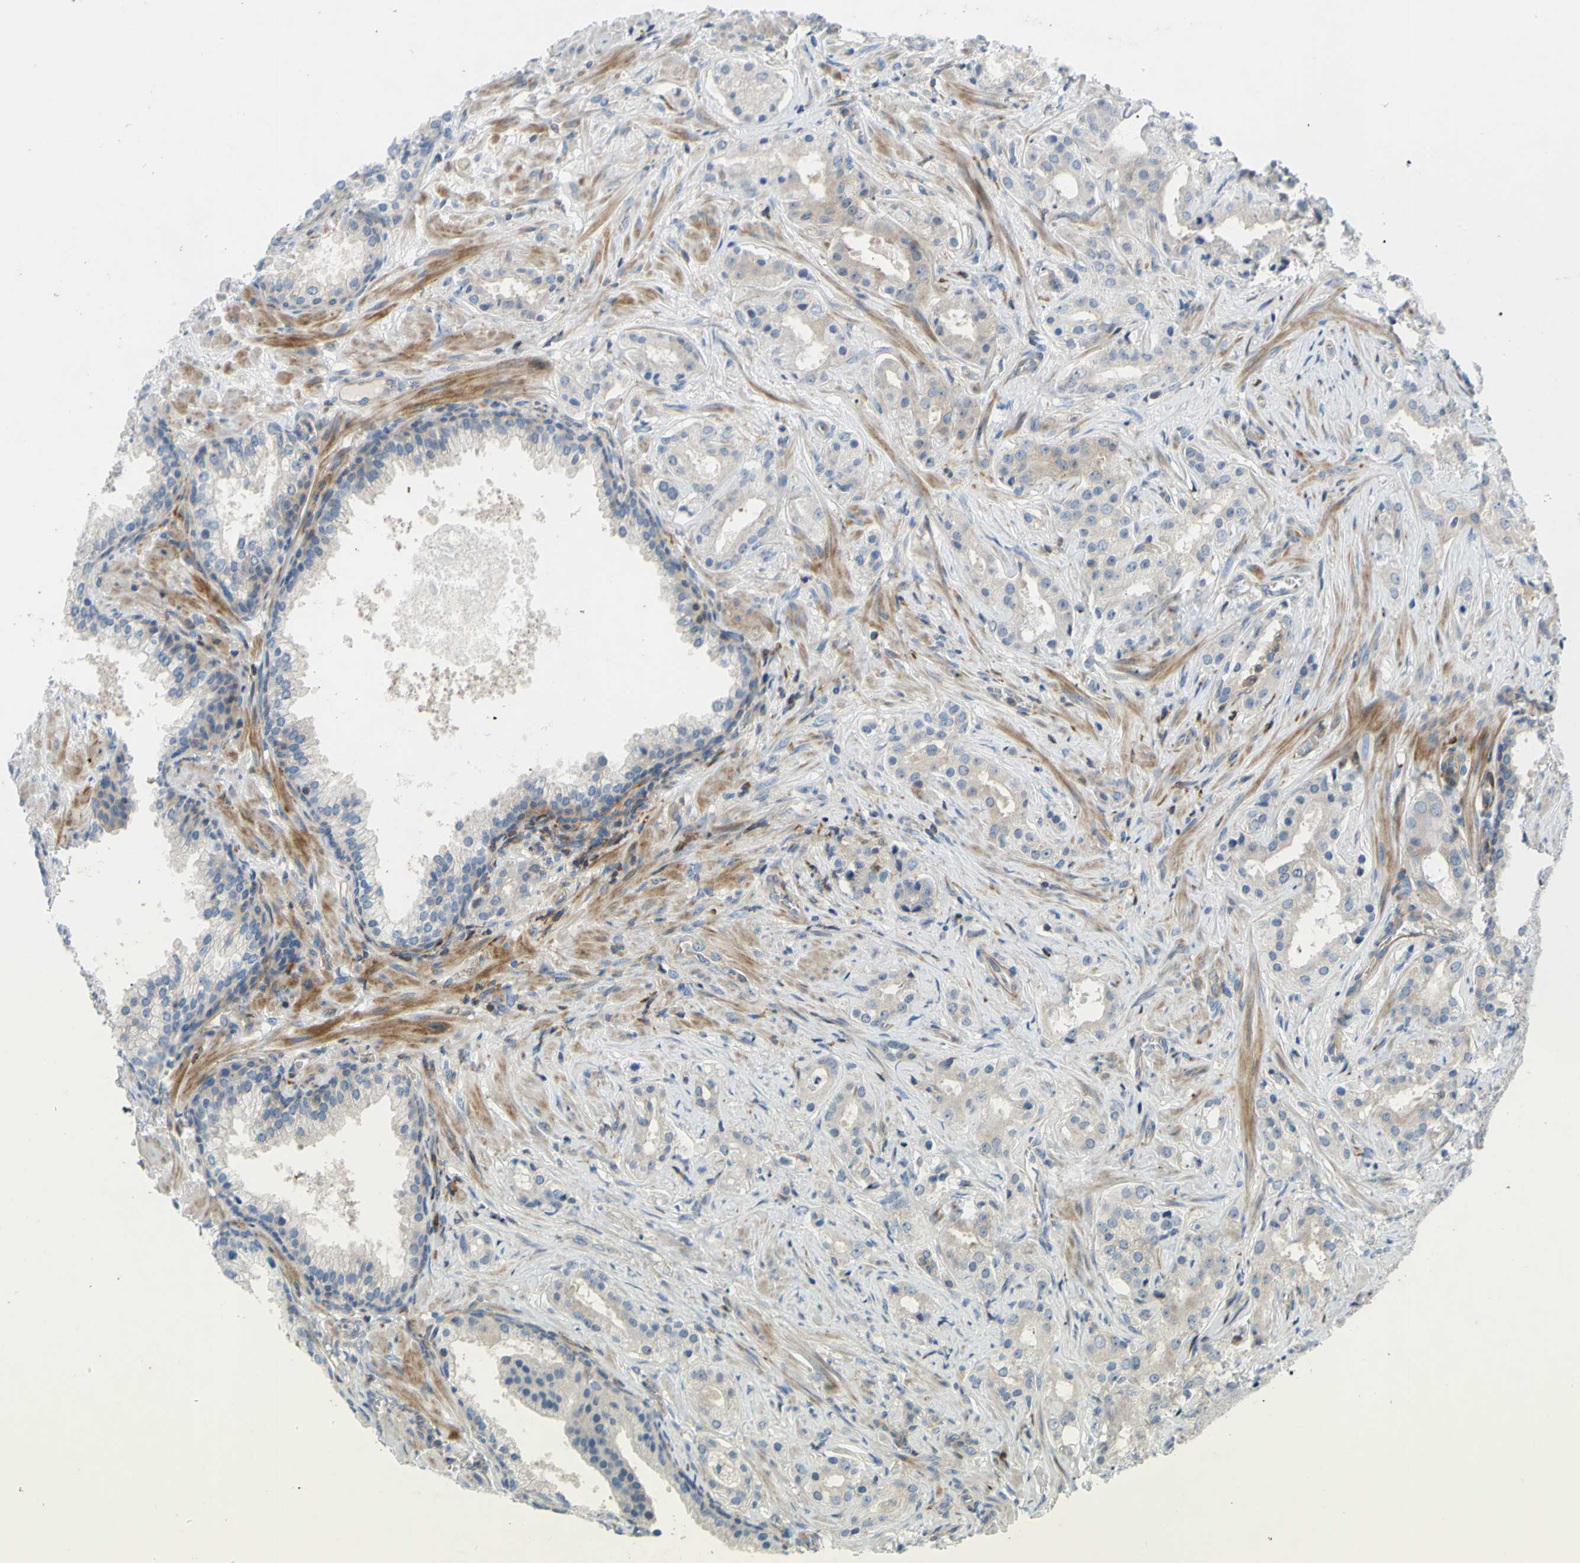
{"staining": {"intensity": "weak", "quantity": "25%-75%", "location": "cytoplasmic/membranous"}, "tissue": "prostate cancer", "cell_type": "Tumor cells", "image_type": "cancer", "snomed": [{"axis": "morphology", "description": "Adenocarcinoma, Low grade"}, {"axis": "topography", "description": "Prostate"}], "caption": "Protein analysis of prostate adenocarcinoma (low-grade) tissue displays weak cytoplasmic/membranous expression in approximately 25%-75% of tumor cells.", "gene": "PAK2", "patient": {"sex": "male", "age": 59}}